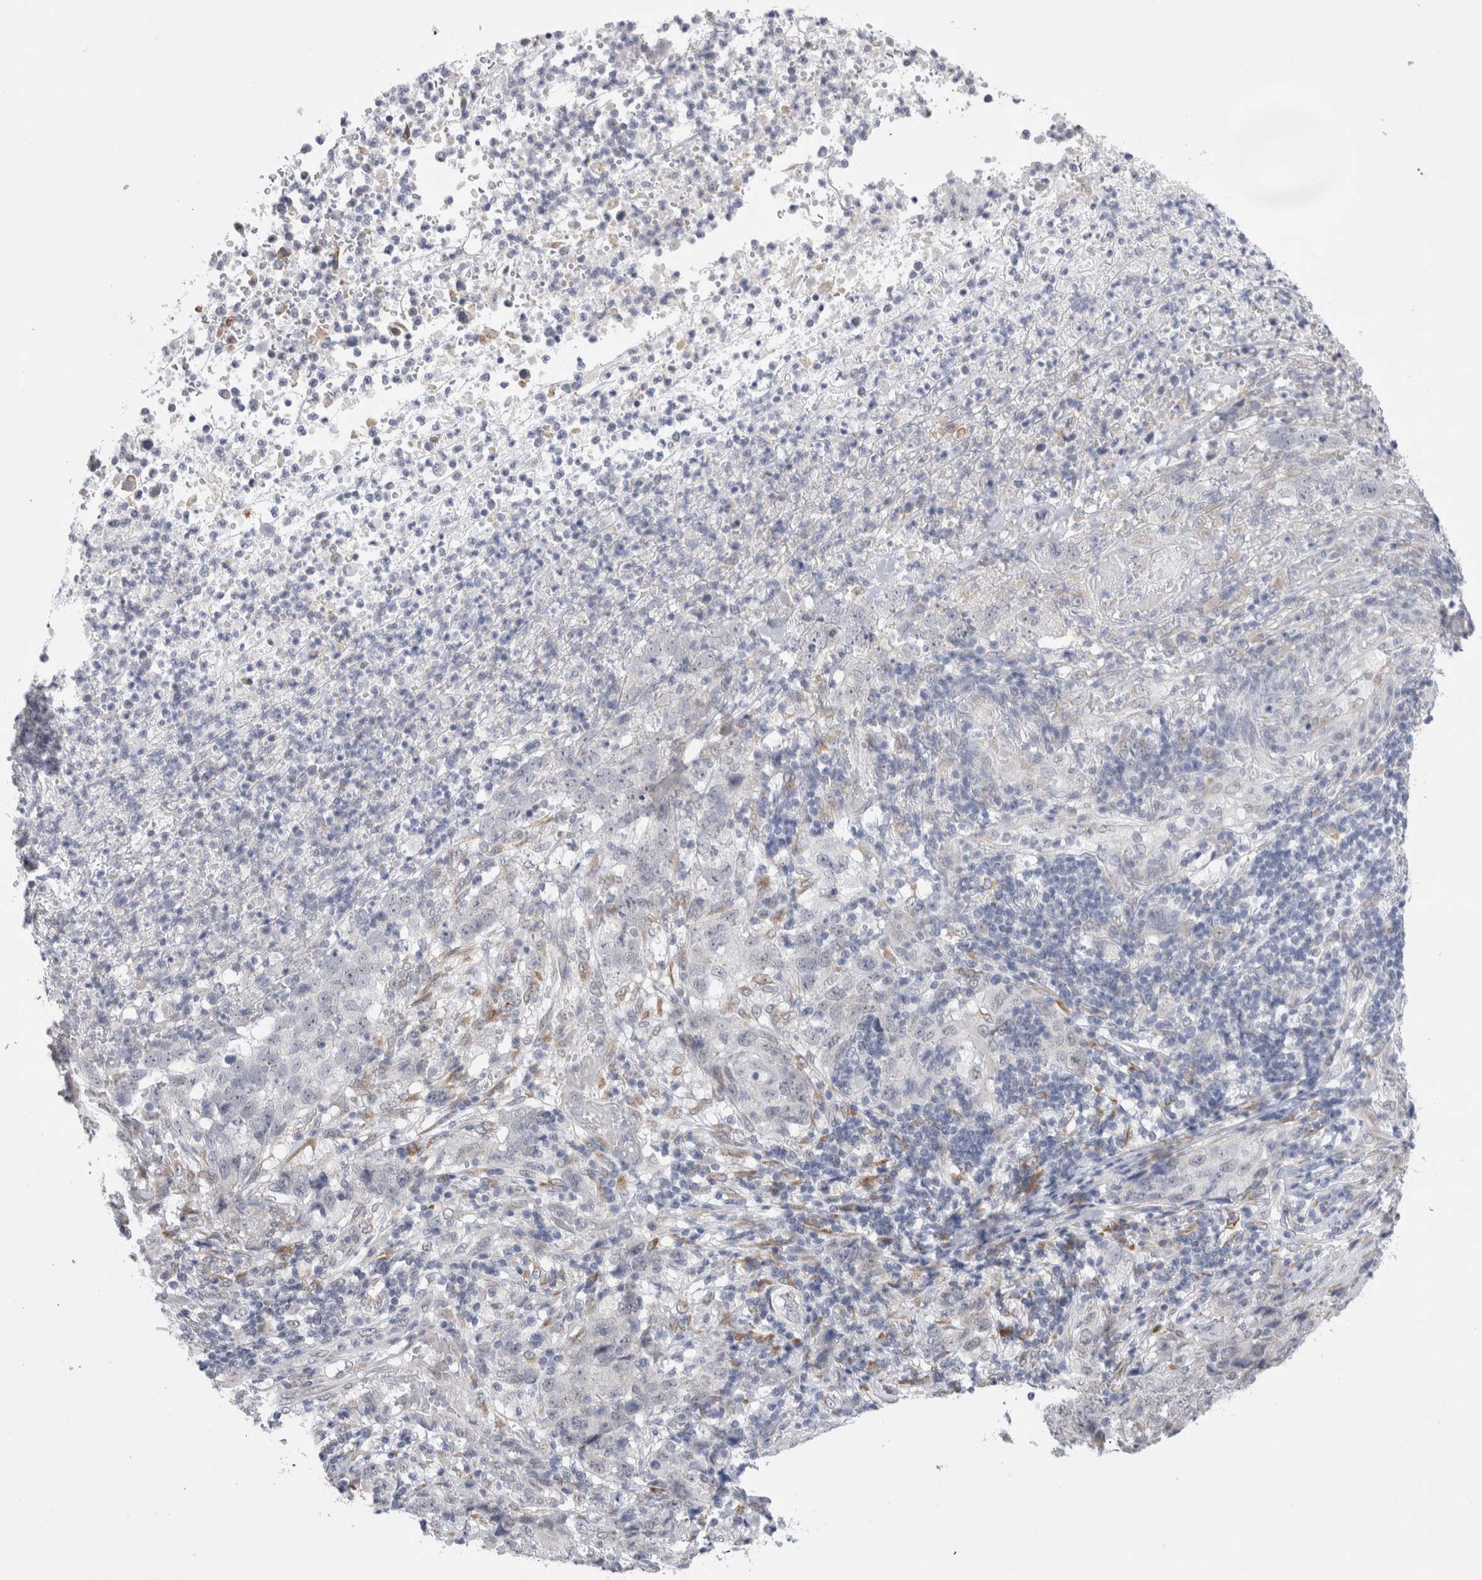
{"staining": {"intensity": "negative", "quantity": "none", "location": "none"}, "tissue": "stomach cancer", "cell_type": "Tumor cells", "image_type": "cancer", "snomed": [{"axis": "morphology", "description": "Adenocarcinoma, NOS"}, {"axis": "topography", "description": "Stomach"}], "caption": "Immunohistochemistry image of human stomach cancer (adenocarcinoma) stained for a protein (brown), which demonstrates no positivity in tumor cells.", "gene": "TRMT1L", "patient": {"sex": "male", "age": 48}}